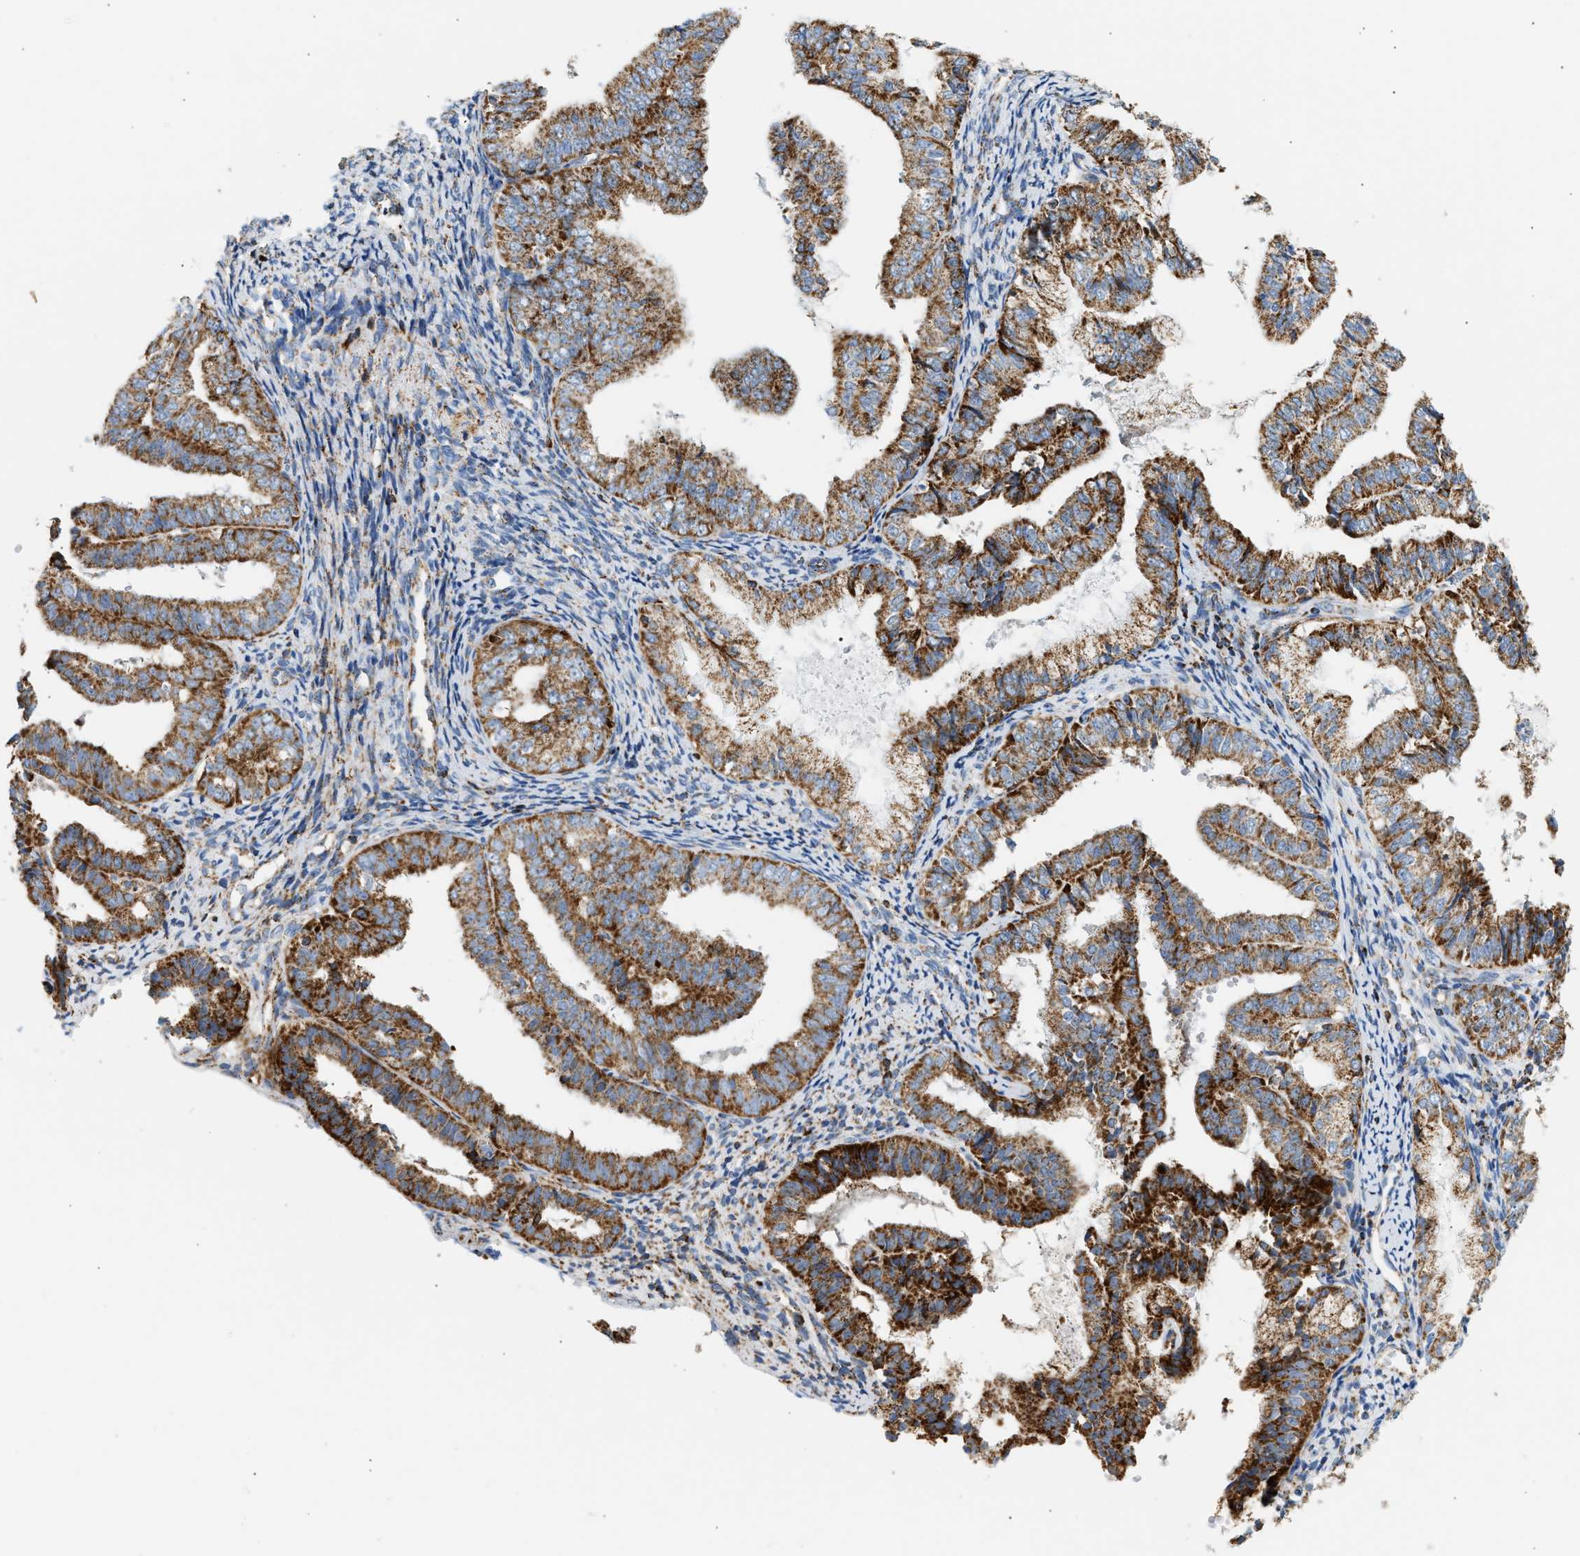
{"staining": {"intensity": "strong", "quantity": ">75%", "location": "cytoplasmic/membranous"}, "tissue": "endometrial cancer", "cell_type": "Tumor cells", "image_type": "cancer", "snomed": [{"axis": "morphology", "description": "Adenocarcinoma, NOS"}, {"axis": "topography", "description": "Endometrium"}], "caption": "Immunohistochemistry (IHC) of endometrial cancer (adenocarcinoma) demonstrates high levels of strong cytoplasmic/membranous staining in about >75% of tumor cells.", "gene": "OGDH", "patient": {"sex": "female", "age": 63}}